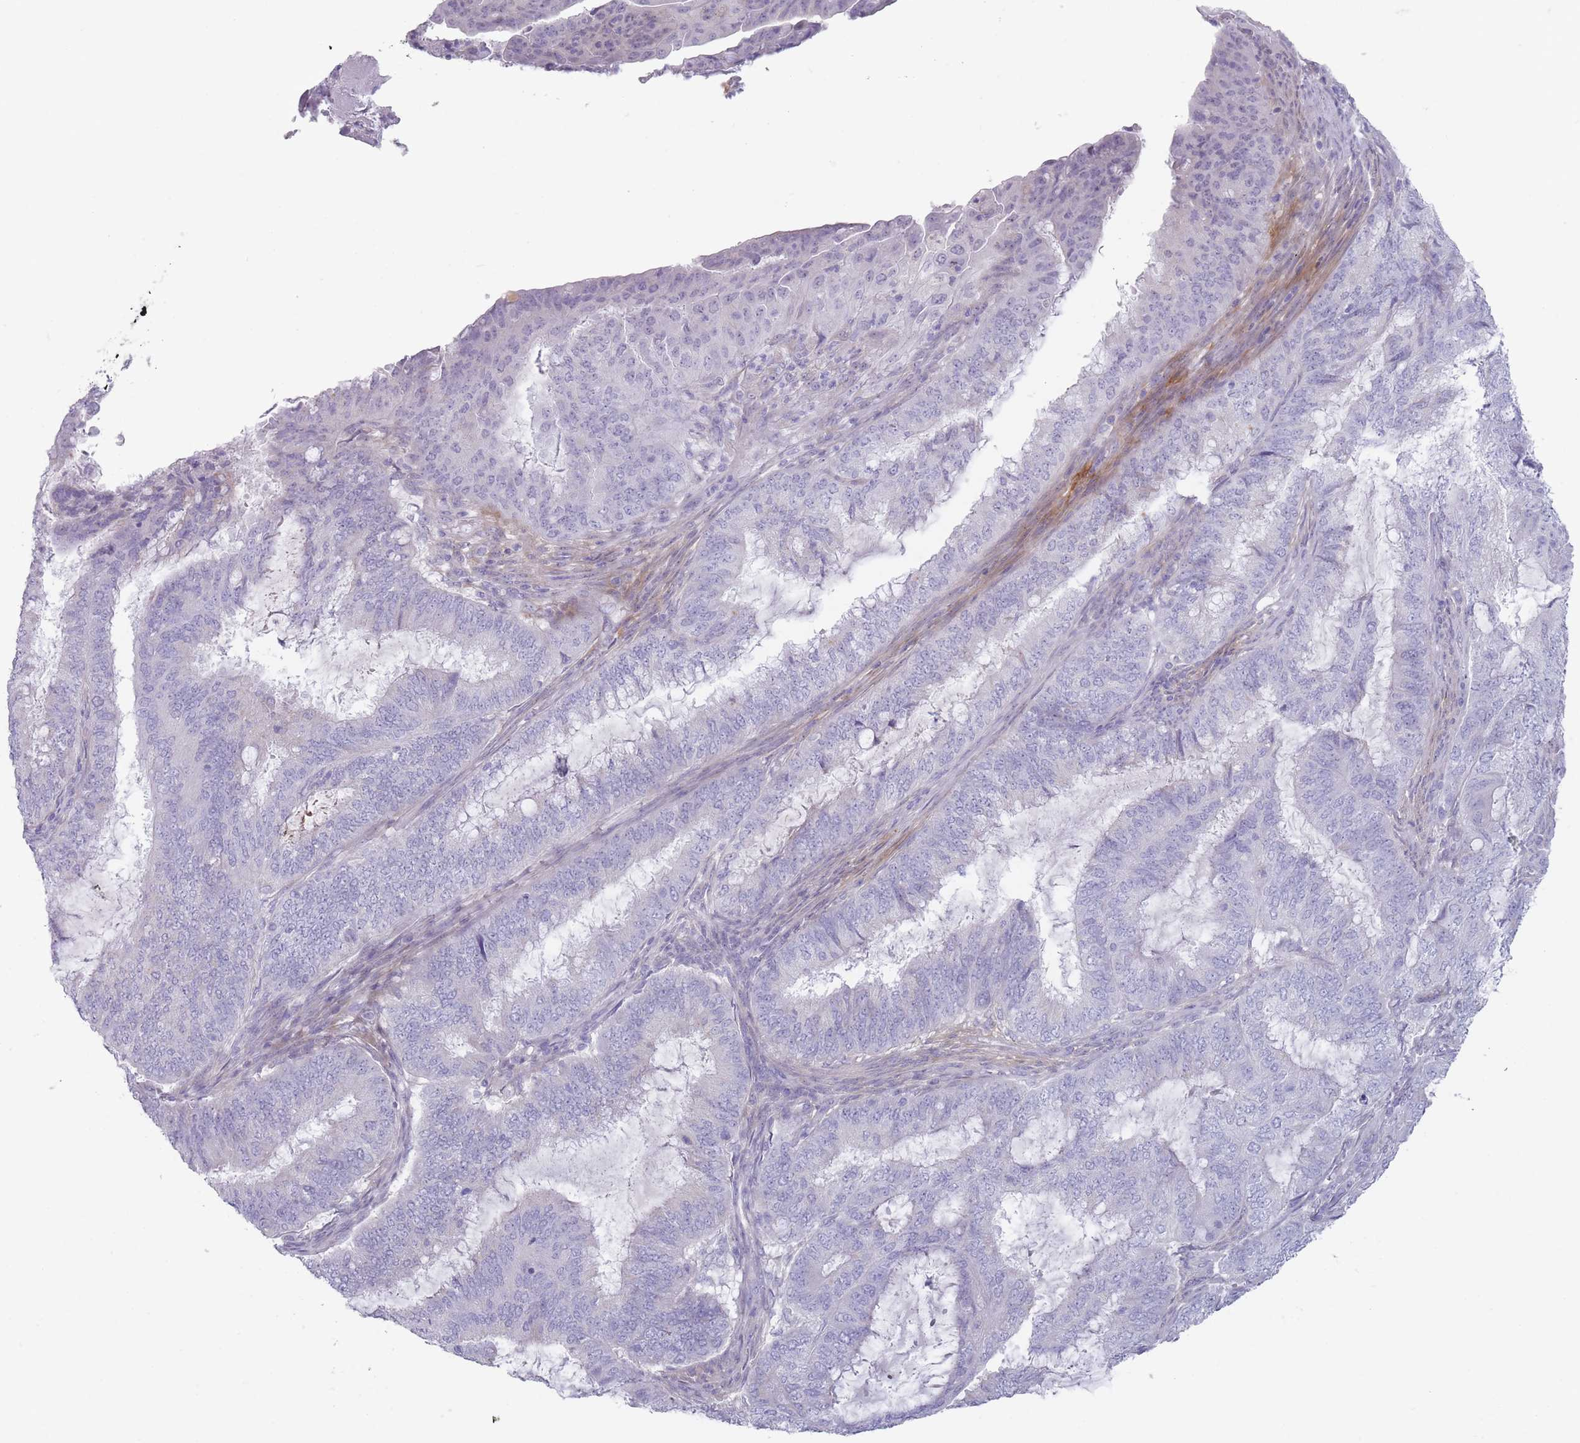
{"staining": {"intensity": "negative", "quantity": "none", "location": "none"}, "tissue": "endometrial cancer", "cell_type": "Tumor cells", "image_type": "cancer", "snomed": [{"axis": "morphology", "description": "Adenocarcinoma, NOS"}, {"axis": "topography", "description": "Endometrium"}], "caption": "A high-resolution micrograph shows immunohistochemistry (IHC) staining of endometrial cancer, which displays no significant staining in tumor cells. (Brightfield microscopy of DAB (3,3'-diaminobenzidine) IHC at high magnification).", "gene": "PAIP2B", "patient": {"sex": "female", "age": 51}}